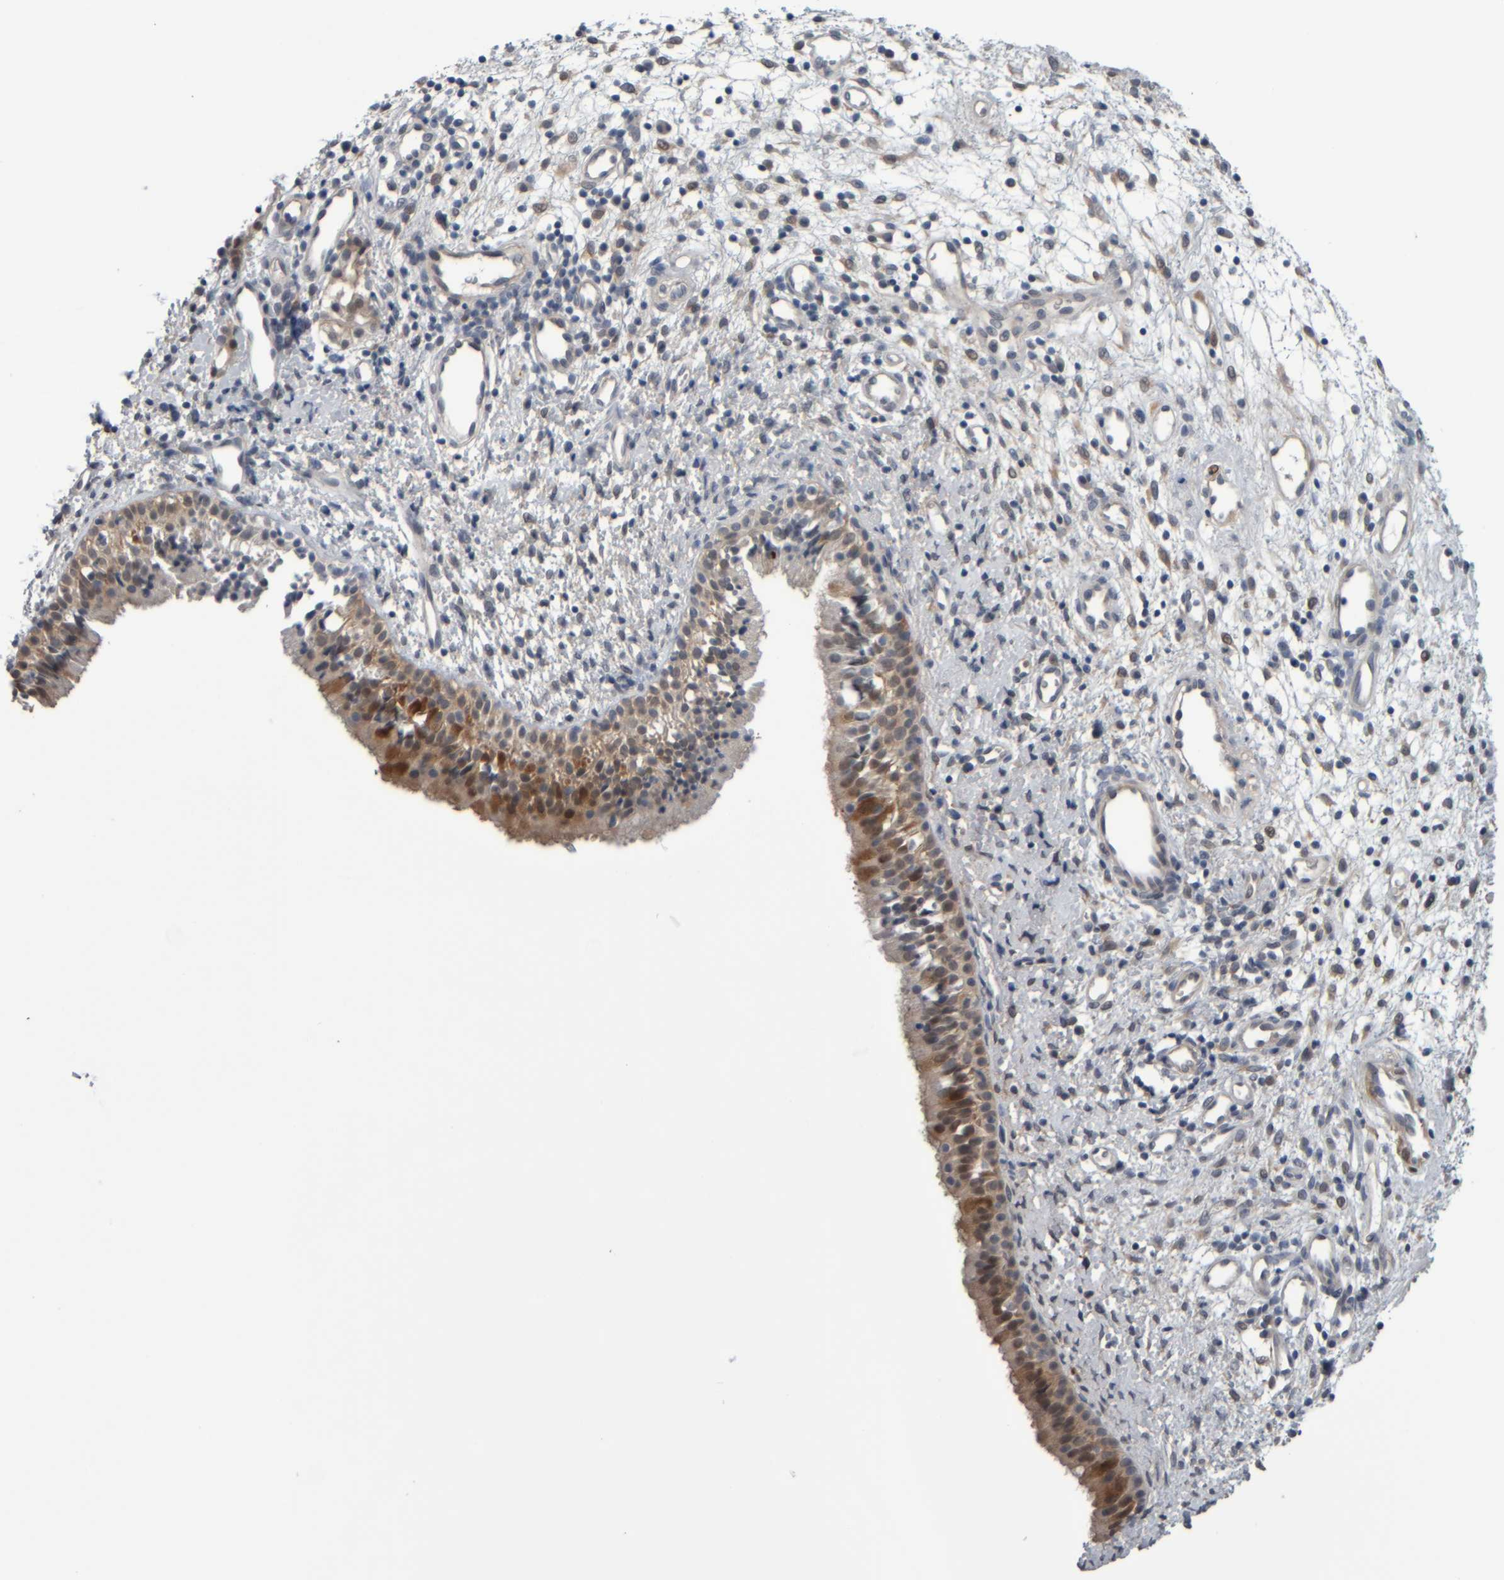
{"staining": {"intensity": "moderate", "quantity": ">75%", "location": "cytoplasmic/membranous"}, "tissue": "nasopharynx", "cell_type": "Respiratory epithelial cells", "image_type": "normal", "snomed": [{"axis": "morphology", "description": "Normal tissue, NOS"}, {"axis": "topography", "description": "Nasopharynx"}], "caption": "Moderate cytoplasmic/membranous staining is appreciated in about >75% of respiratory epithelial cells in benign nasopharynx. Nuclei are stained in blue.", "gene": "COL14A1", "patient": {"sex": "male", "age": 22}}